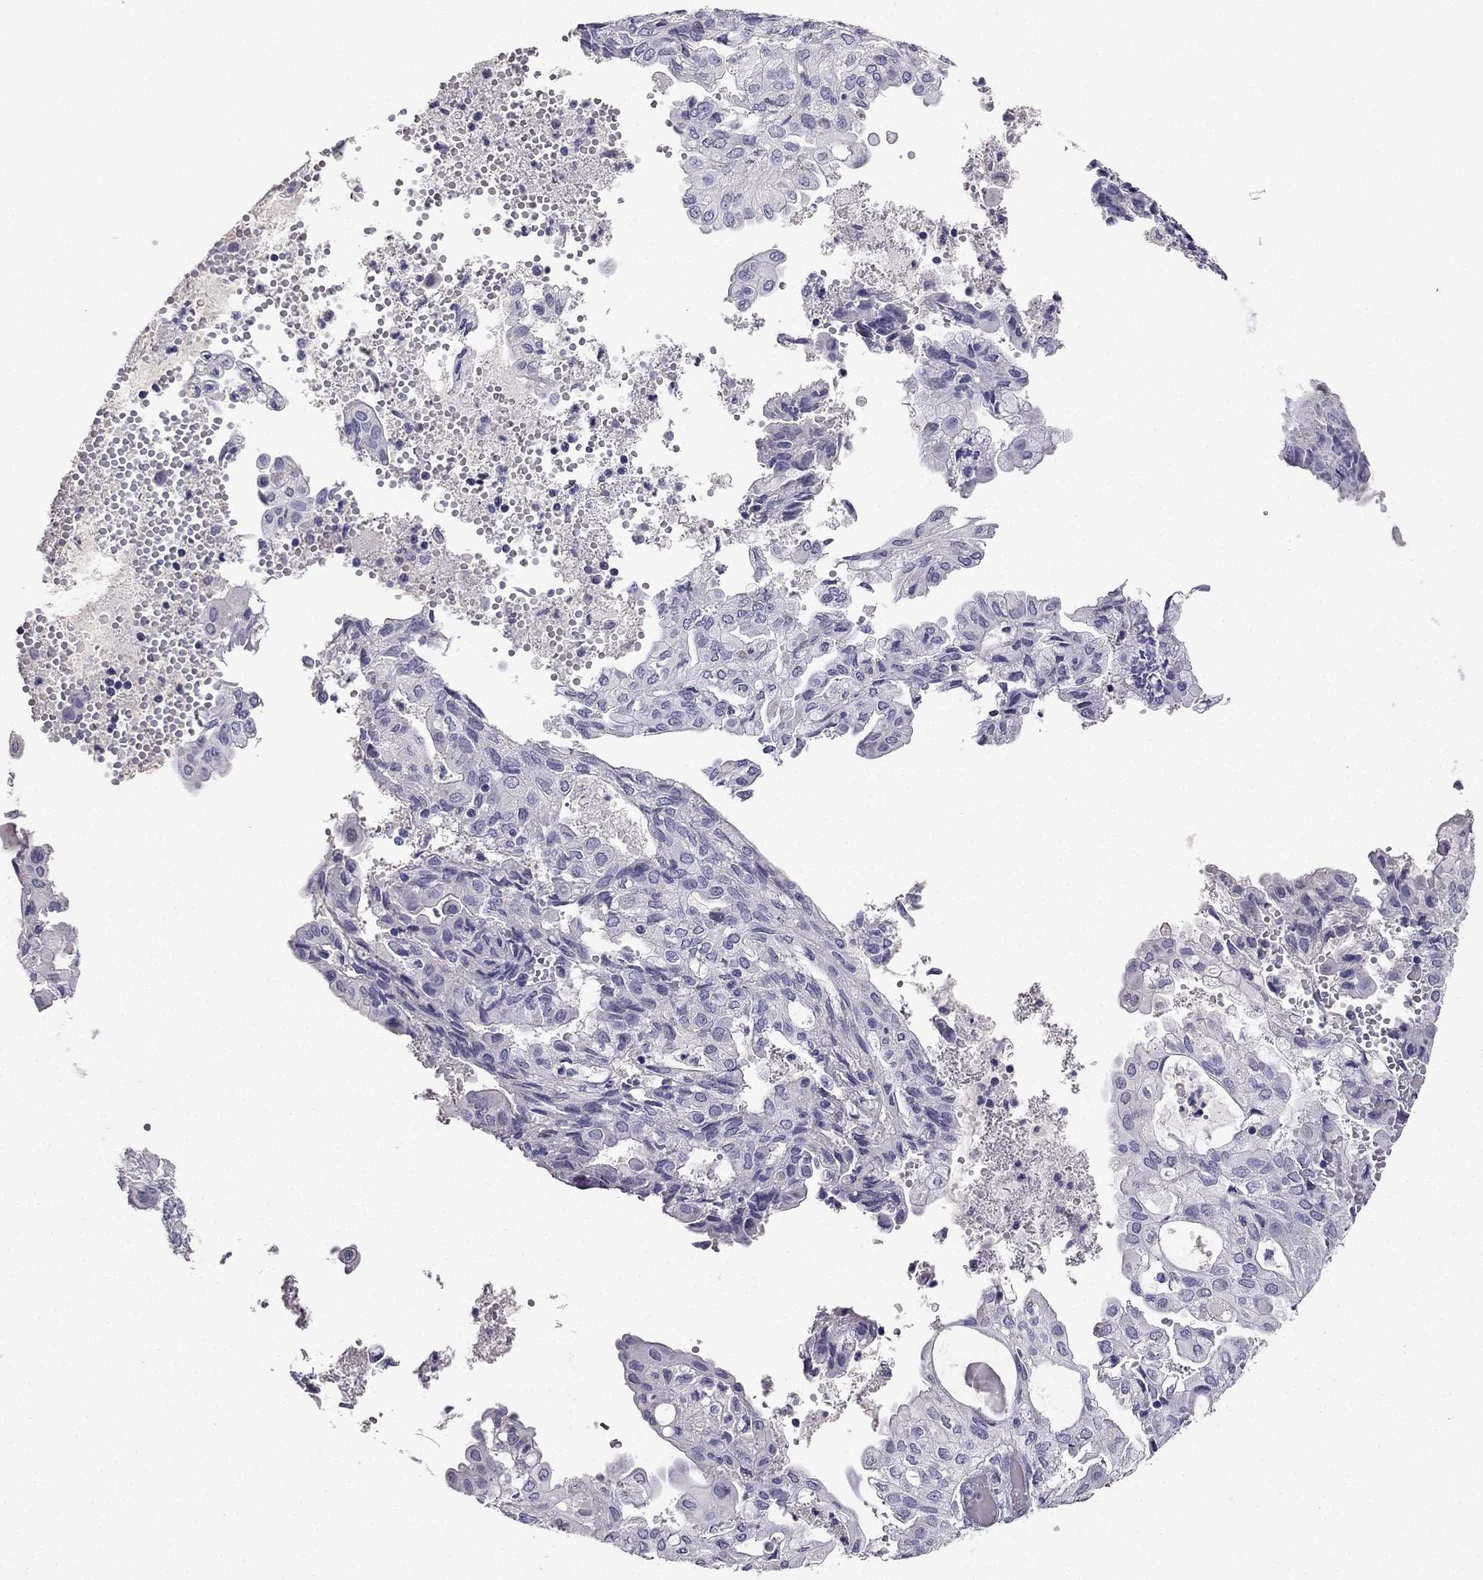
{"staining": {"intensity": "negative", "quantity": "none", "location": "none"}, "tissue": "endometrial cancer", "cell_type": "Tumor cells", "image_type": "cancer", "snomed": [{"axis": "morphology", "description": "Adenocarcinoma, NOS"}, {"axis": "topography", "description": "Endometrium"}], "caption": "Immunohistochemistry (IHC) micrograph of human endometrial cancer (adenocarcinoma) stained for a protein (brown), which shows no expression in tumor cells.", "gene": "CALB2", "patient": {"sex": "female", "age": 68}}